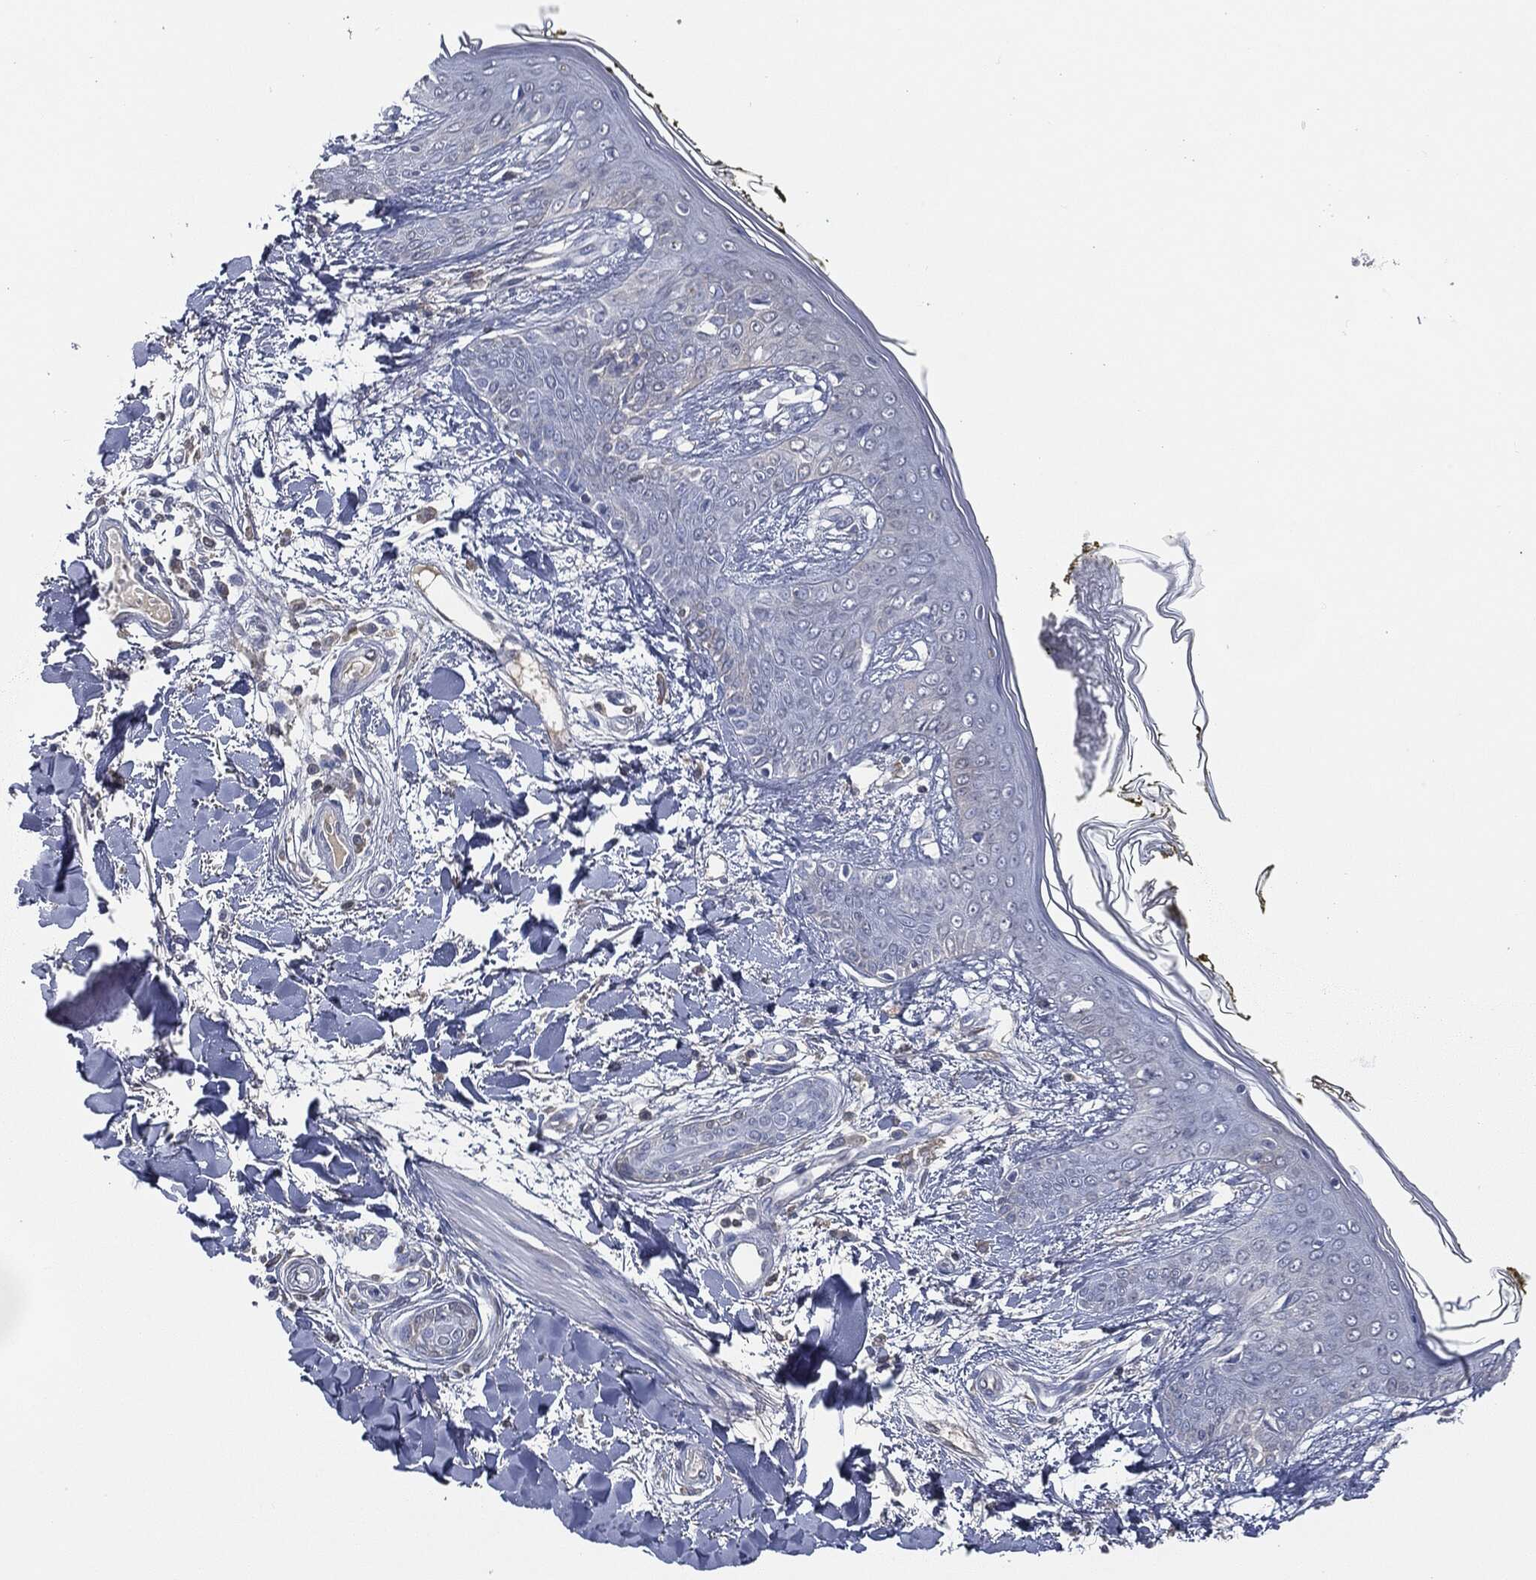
{"staining": {"intensity": "negative", "quantity": "none", "location": "none"}, "tissue": "skin", "cell_type": "Fibroblasts", "image_type": "normal", "snomed": [{"axis": "morphology", "description": "Normal tissue, NOS"}, {"axis": "morphology", "description": "Malignant melanoma, NOS"}, {"axis": "topography", "description": "Skin"}], "caption": "An IHC histopathology image of unremarkable skin is shown. There is no staining in fibroblasts of skin.", "gene": "SIGLEC7", "patient": {"sex": "female", "age": 34}}